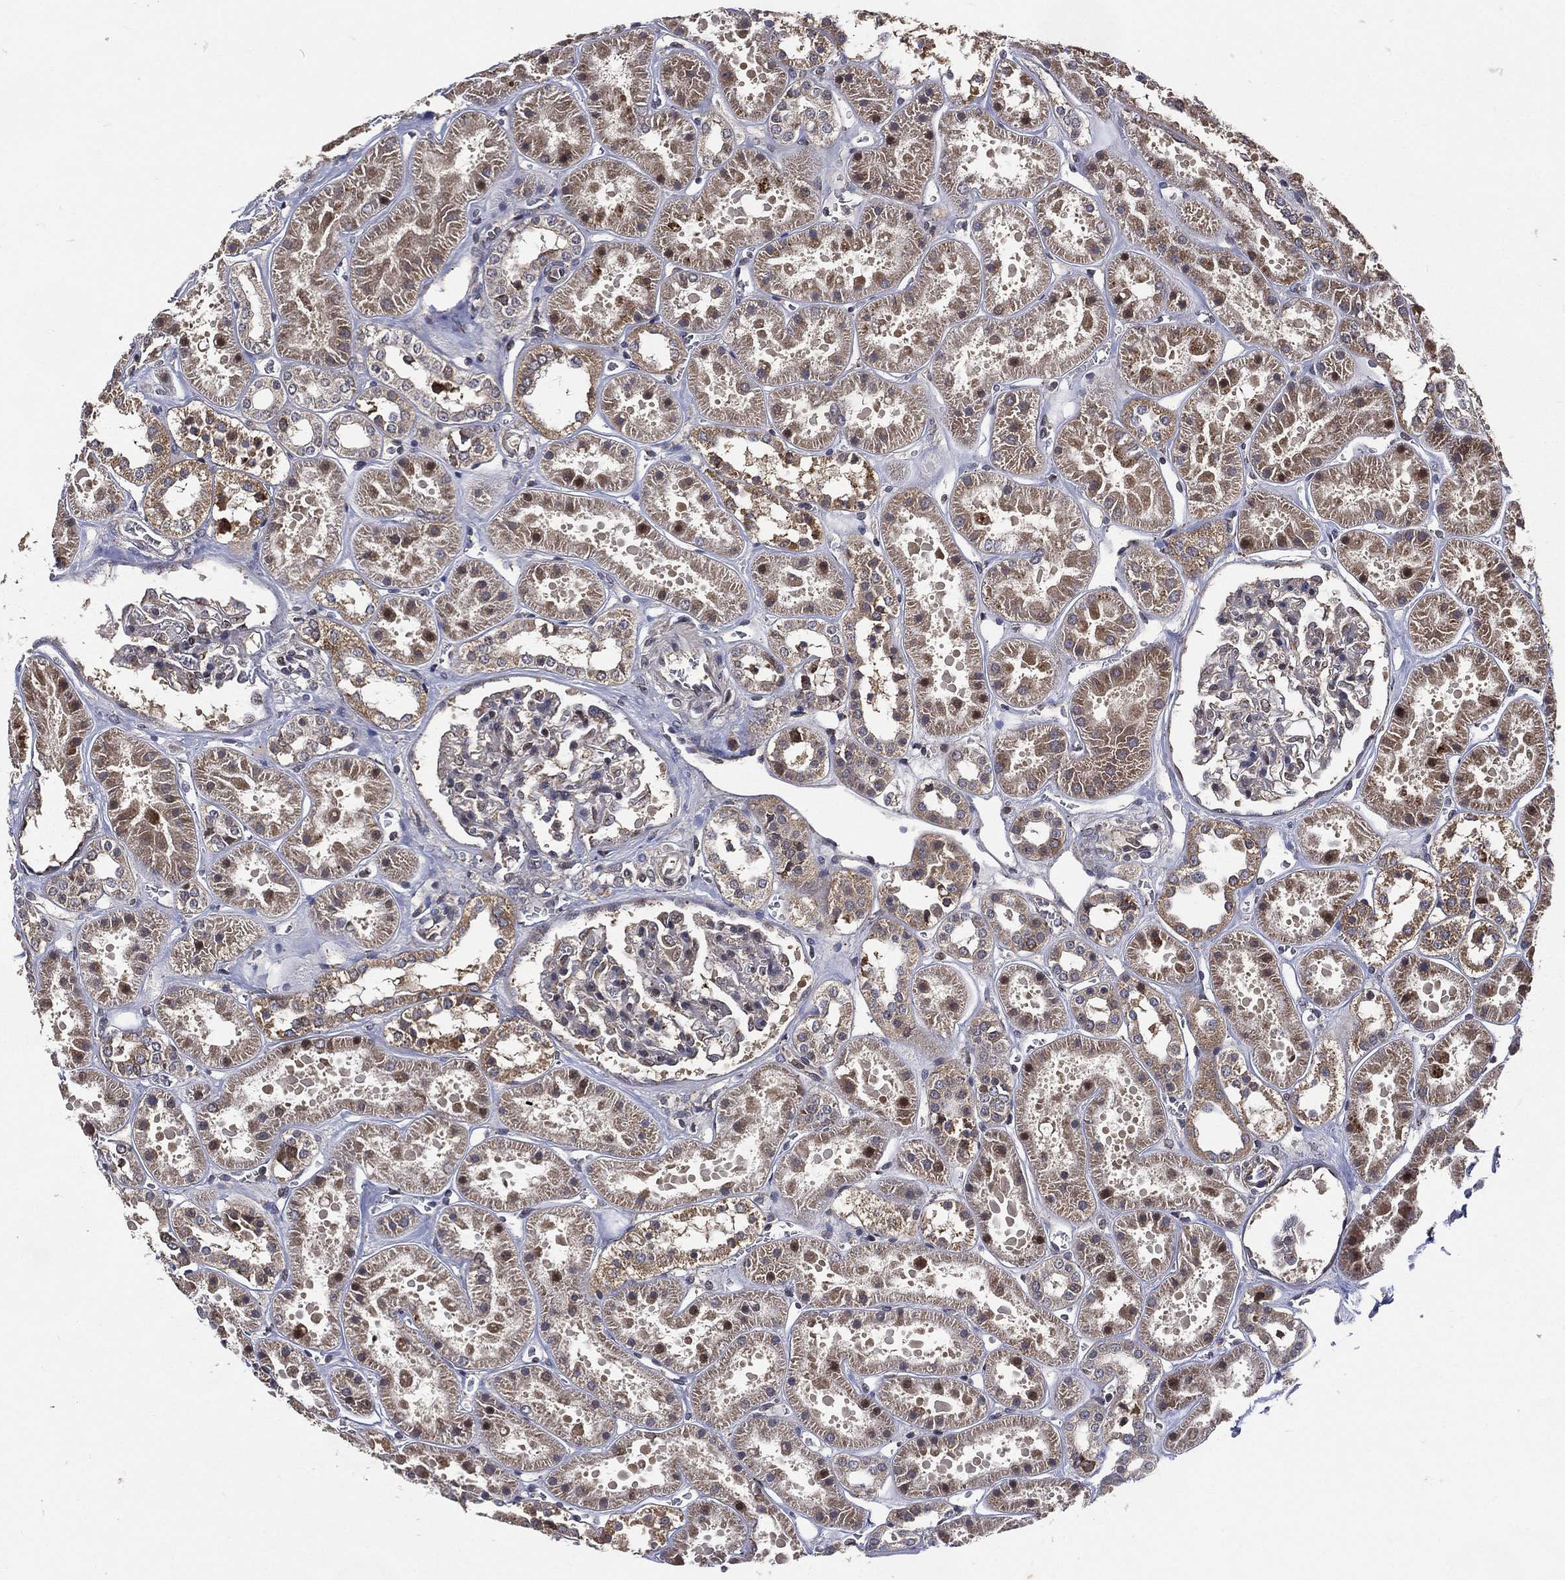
{"staining": {"intensity": "moderate", "quantity": "<25%", "location": "cytoplasmic/membranous"}, "tissue": "kidney", "cell_type": "Cells in glomeruli", "image_type": "normal", "snomed": [{"axis": "morphology", "description": "Normal tissue, NOS"}, {"axis": "topography", "description": "Kidney"}], "caption": "Immunohistochemical staining of benign human kidney reveals <25% levels of moderate cytoplasmic/membranous protein staining in approximately <25% of cells in glomeruli. (DAB (3,3'-diaminobenzidine) IHC with brightfield microscopy, high magnification).", "gene": "RAB11FIP4", "patient": {"sex": "female", "age": 41}}